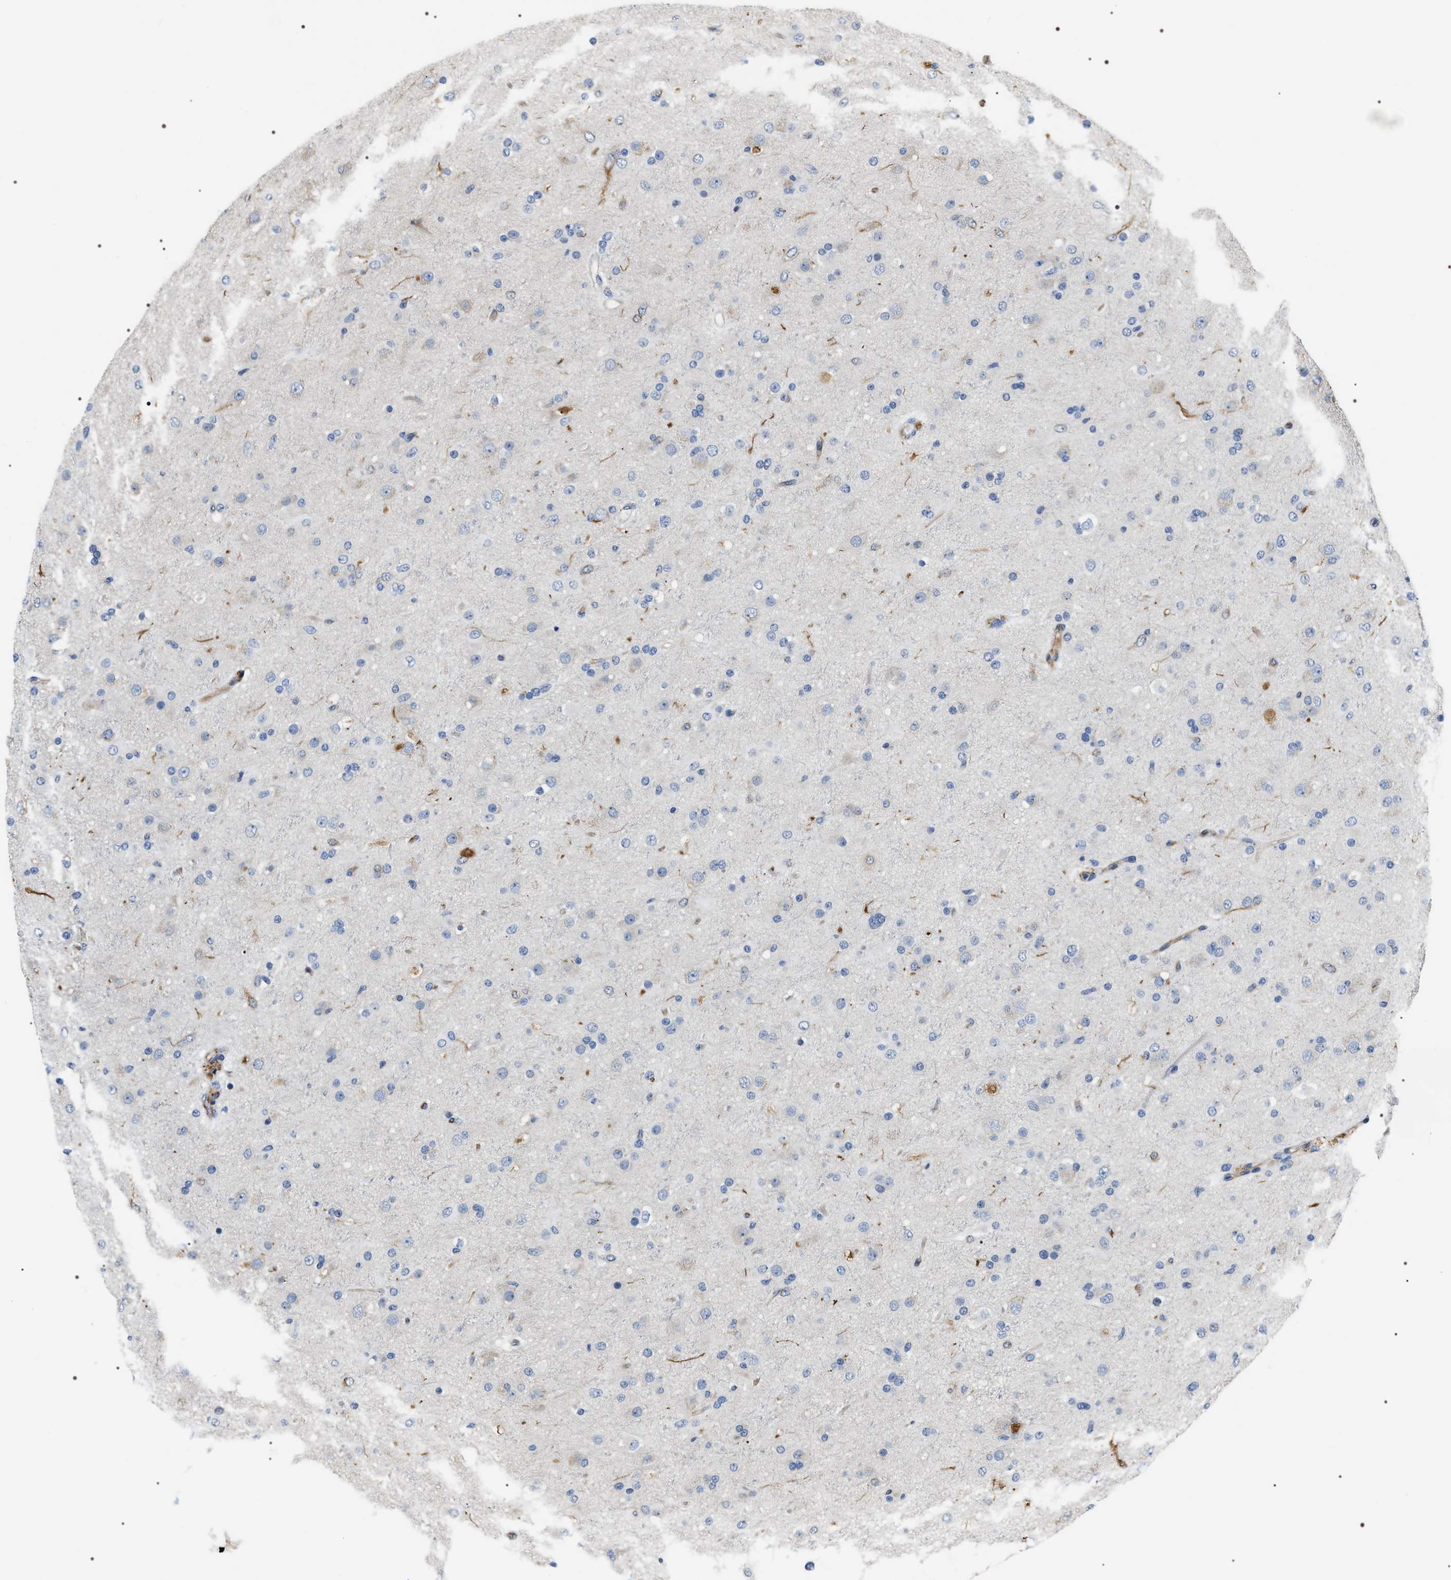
{"staining": {"intensity": "negative", "quantity": "none", "location": "none"}, "tissue": "glioma", "cell_type": "Tumor cells", "image_type": "cancer", "snomed": [{"axis": "morphology", "description": "Glioma, malignant, Low grade"}, {"axis": "topography", "description": "Brain"}], "caption": "An IHC image of glioma is shown. There is no staining in tumor cells of glioma. The staining was performed using DAB (3,3'-diaminobenzidine) to visualize the protein expression in brown, while the nuclei were stained in blue with hematoxylin (Magnification: 20x).", "gene": "PKD1L1", "patient": {"sex": "male", "age": 65}}